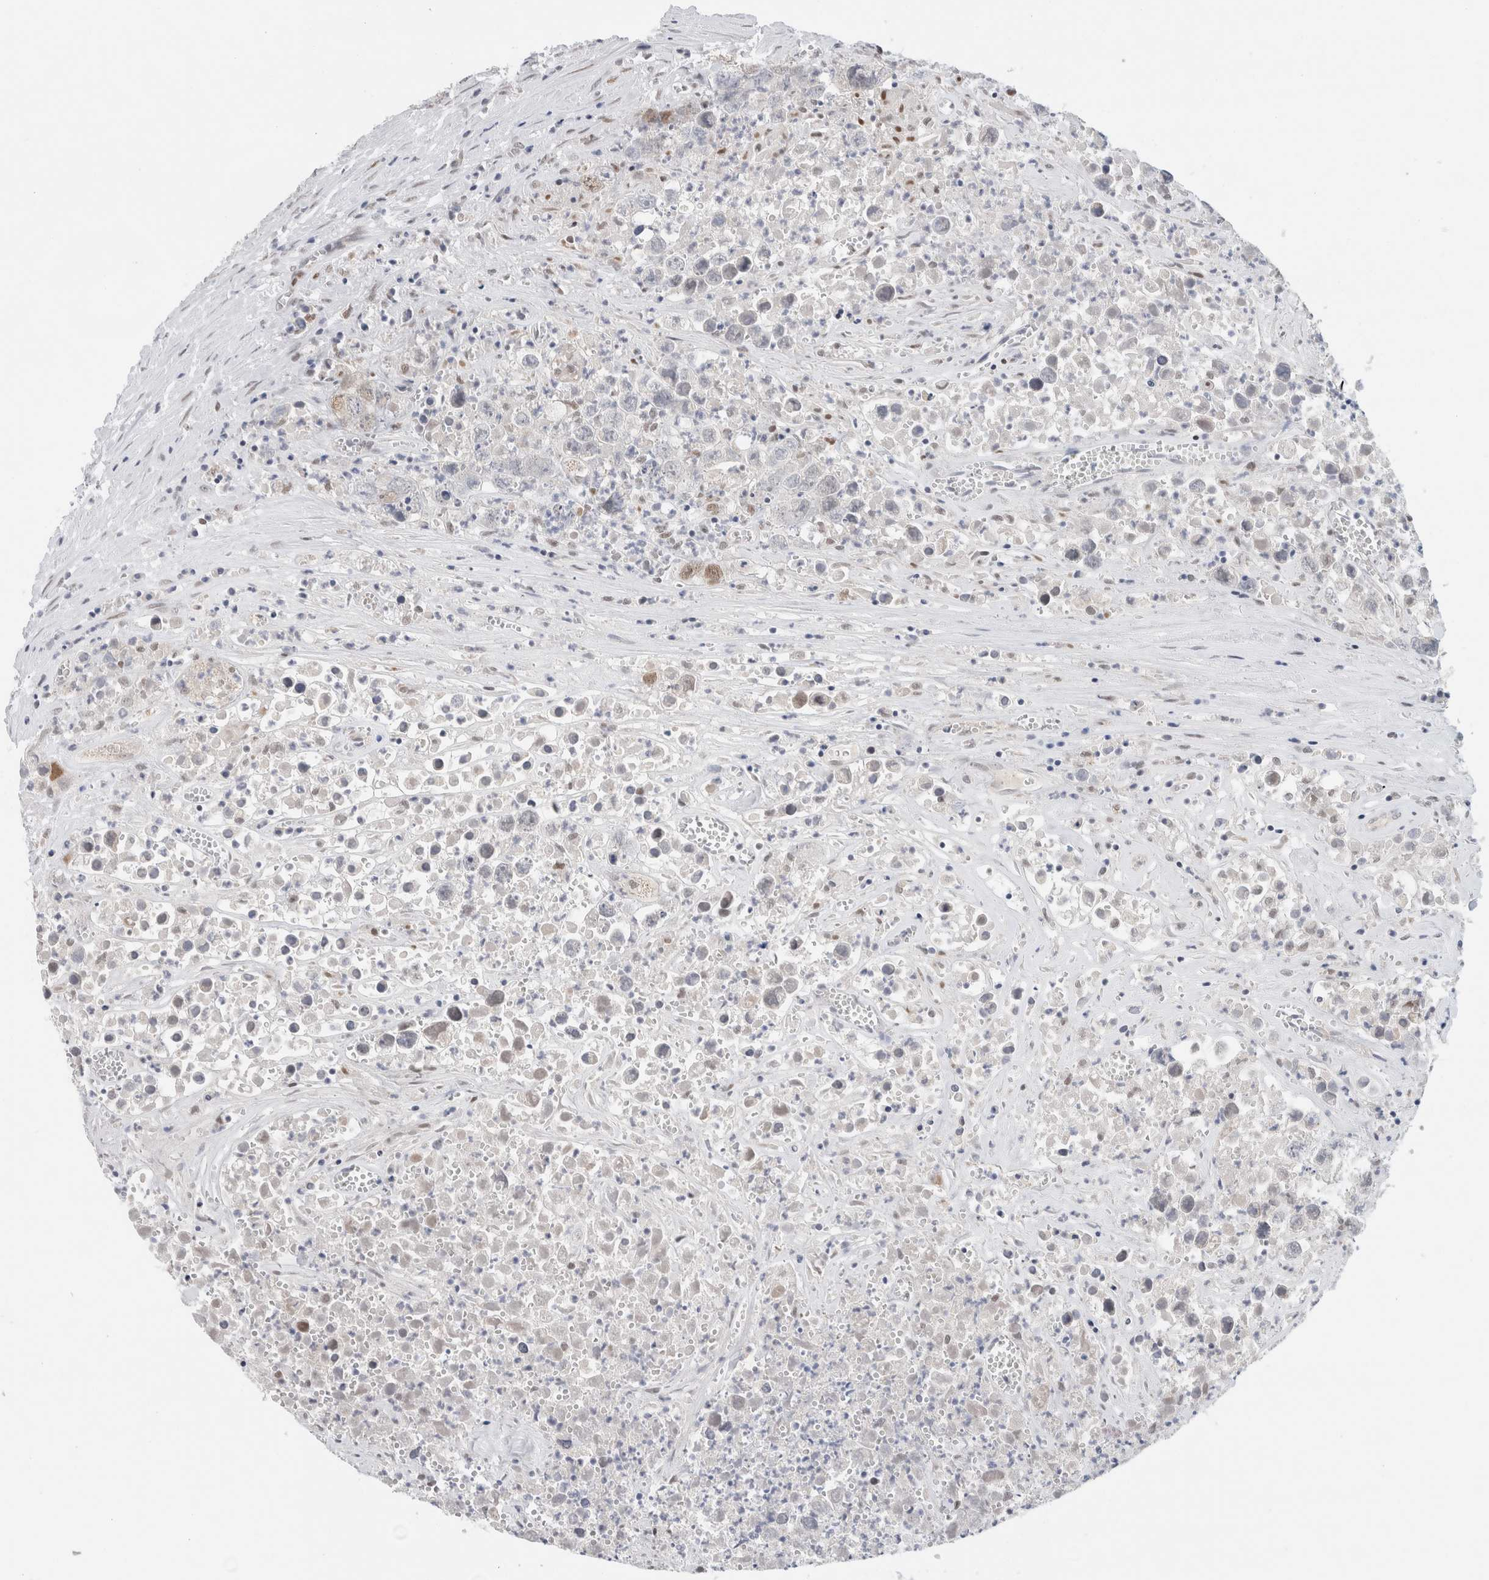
{"staining": {"intensity": "negative", "quantity": "none", "location": "none"}, "tissue": "testis cancer", "cell_type": "Tumor cells", "image_type": "cancer", "snomed": [{"axis": "morphology", "description": "Seminoma, NOS"}, {"axis": "morphology", "description": "Carcinoma, Embryonal, NOS"}, {"axis": "topography", "description": "Testis"}], "caption": "The immunohistochemistry (IHC) image has no significant expression in tumor cells of testis cancer tissue.", "gene": "KNL1", "patient": {"sex": "male", "age": 43}}